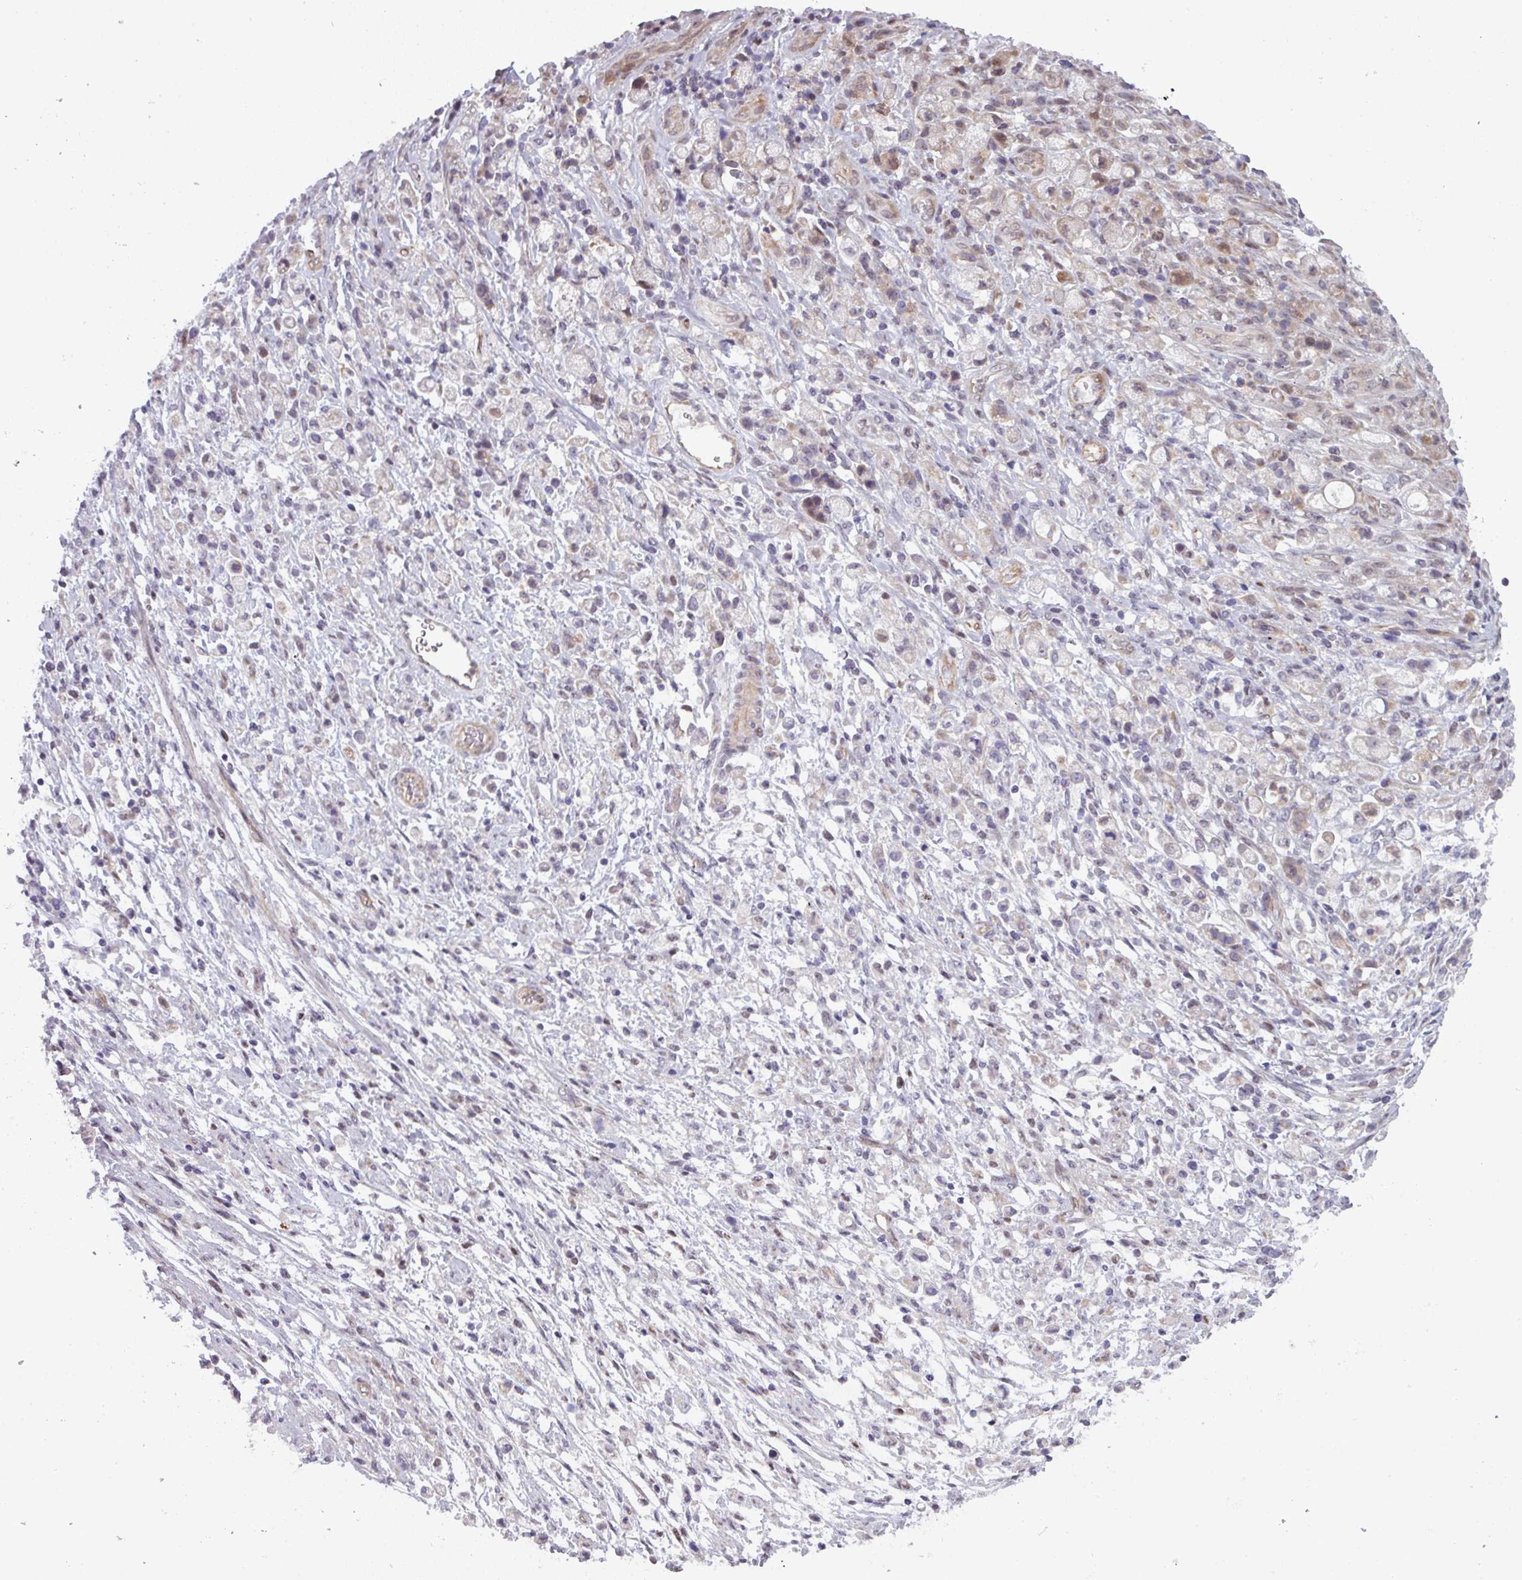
{"staining": {"intensity": "weak", "quantity": "<25%", "location": "cytoplasmic/membranous,nuclear"}, "tissue": "stomach cancer", "cell_type": "Tumor cells", "image_type": "cancer", "snomed": [{"axis": "morphology", "description": "Adenocarcinoma, NOS"}, {"axis": "topography", "description": "Stomach"}], "caption": "Human adenocarcinoma (stomach) stained for a protein using IHC shows no expression in tumor cells.", "gene": "PRAMEF12", "patient": {"sex": "female", "age": 60}}